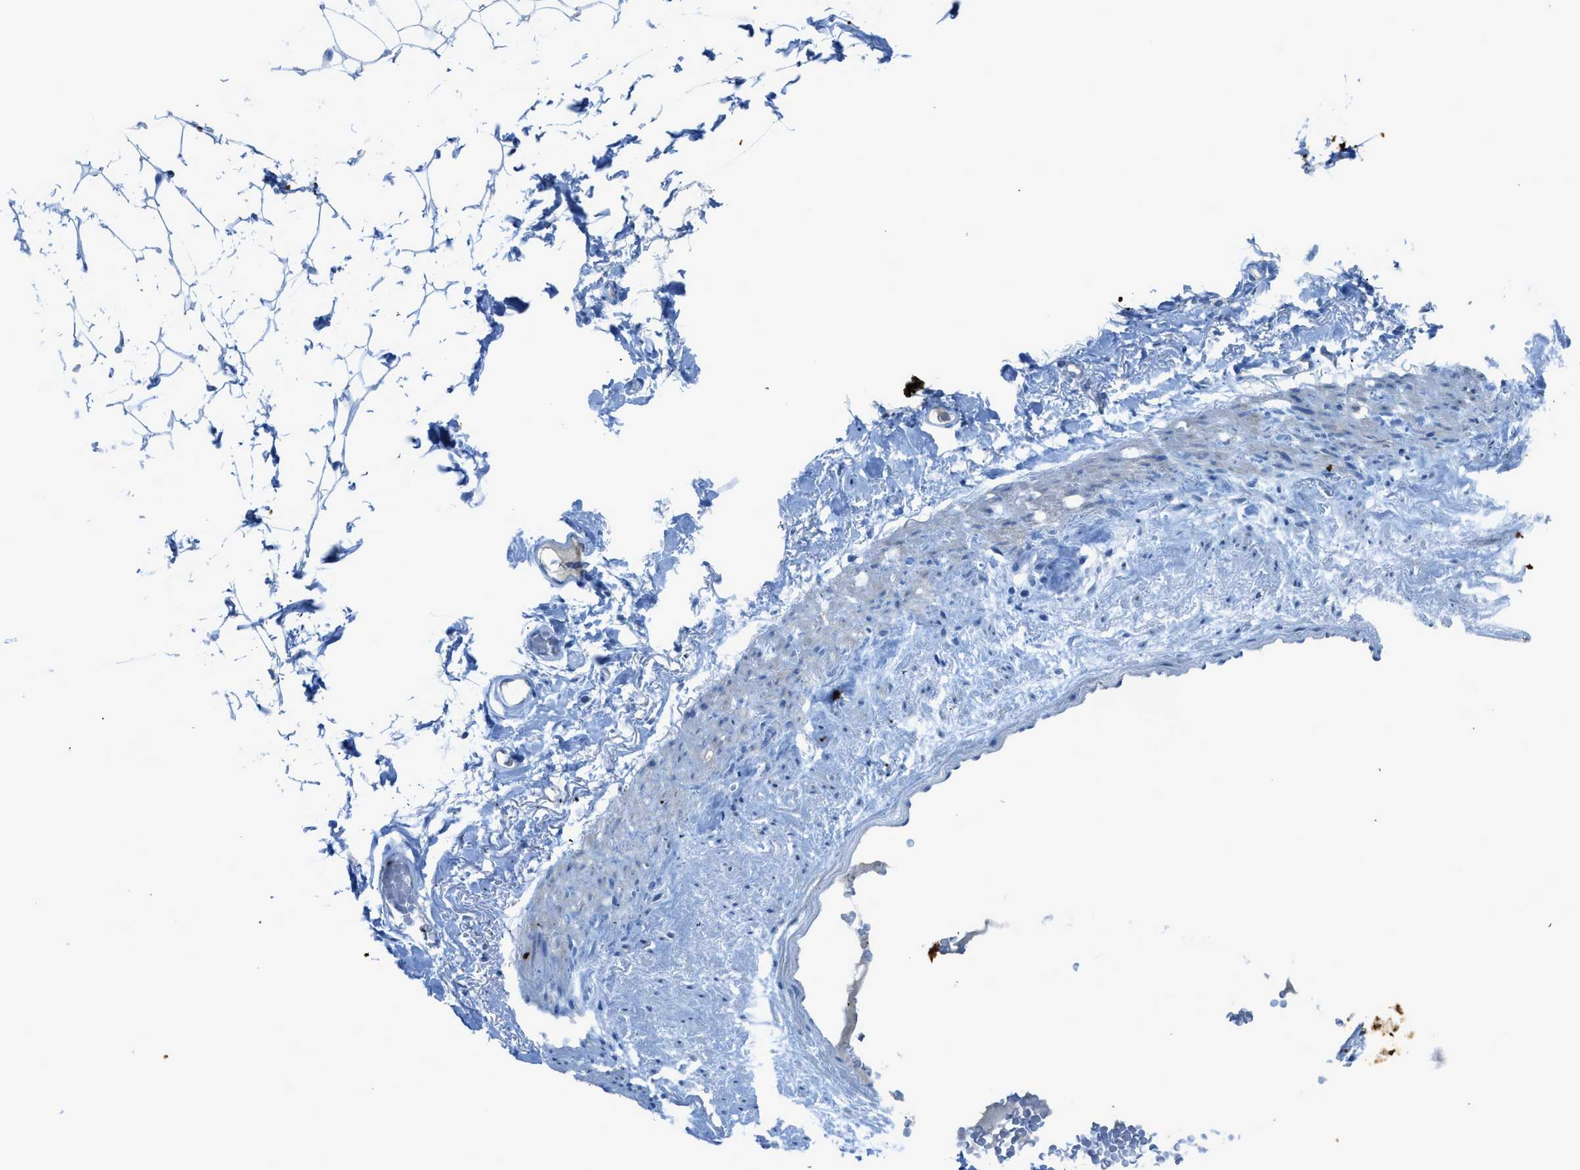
{"staining": {"intensity": "negative", "quantity": "none", "location": "none"}, "tissue": "adipose tissue", "cell_type": "Adipocytes", "image_type": "normal", "snomed": [{"axis": "morphology", "description": "Normal tissue, NOS"}, {"axis": "topography", "description": "Breast"}, {"axis": "topography", "description": "Soft tissue"}], "caption": "This is an immunohistochemistry histopathology image of normal adipose tissue. There is no expression in adipocytes.", "gene": "ACAN", "patient": {"sex": "female", "age": 75}}